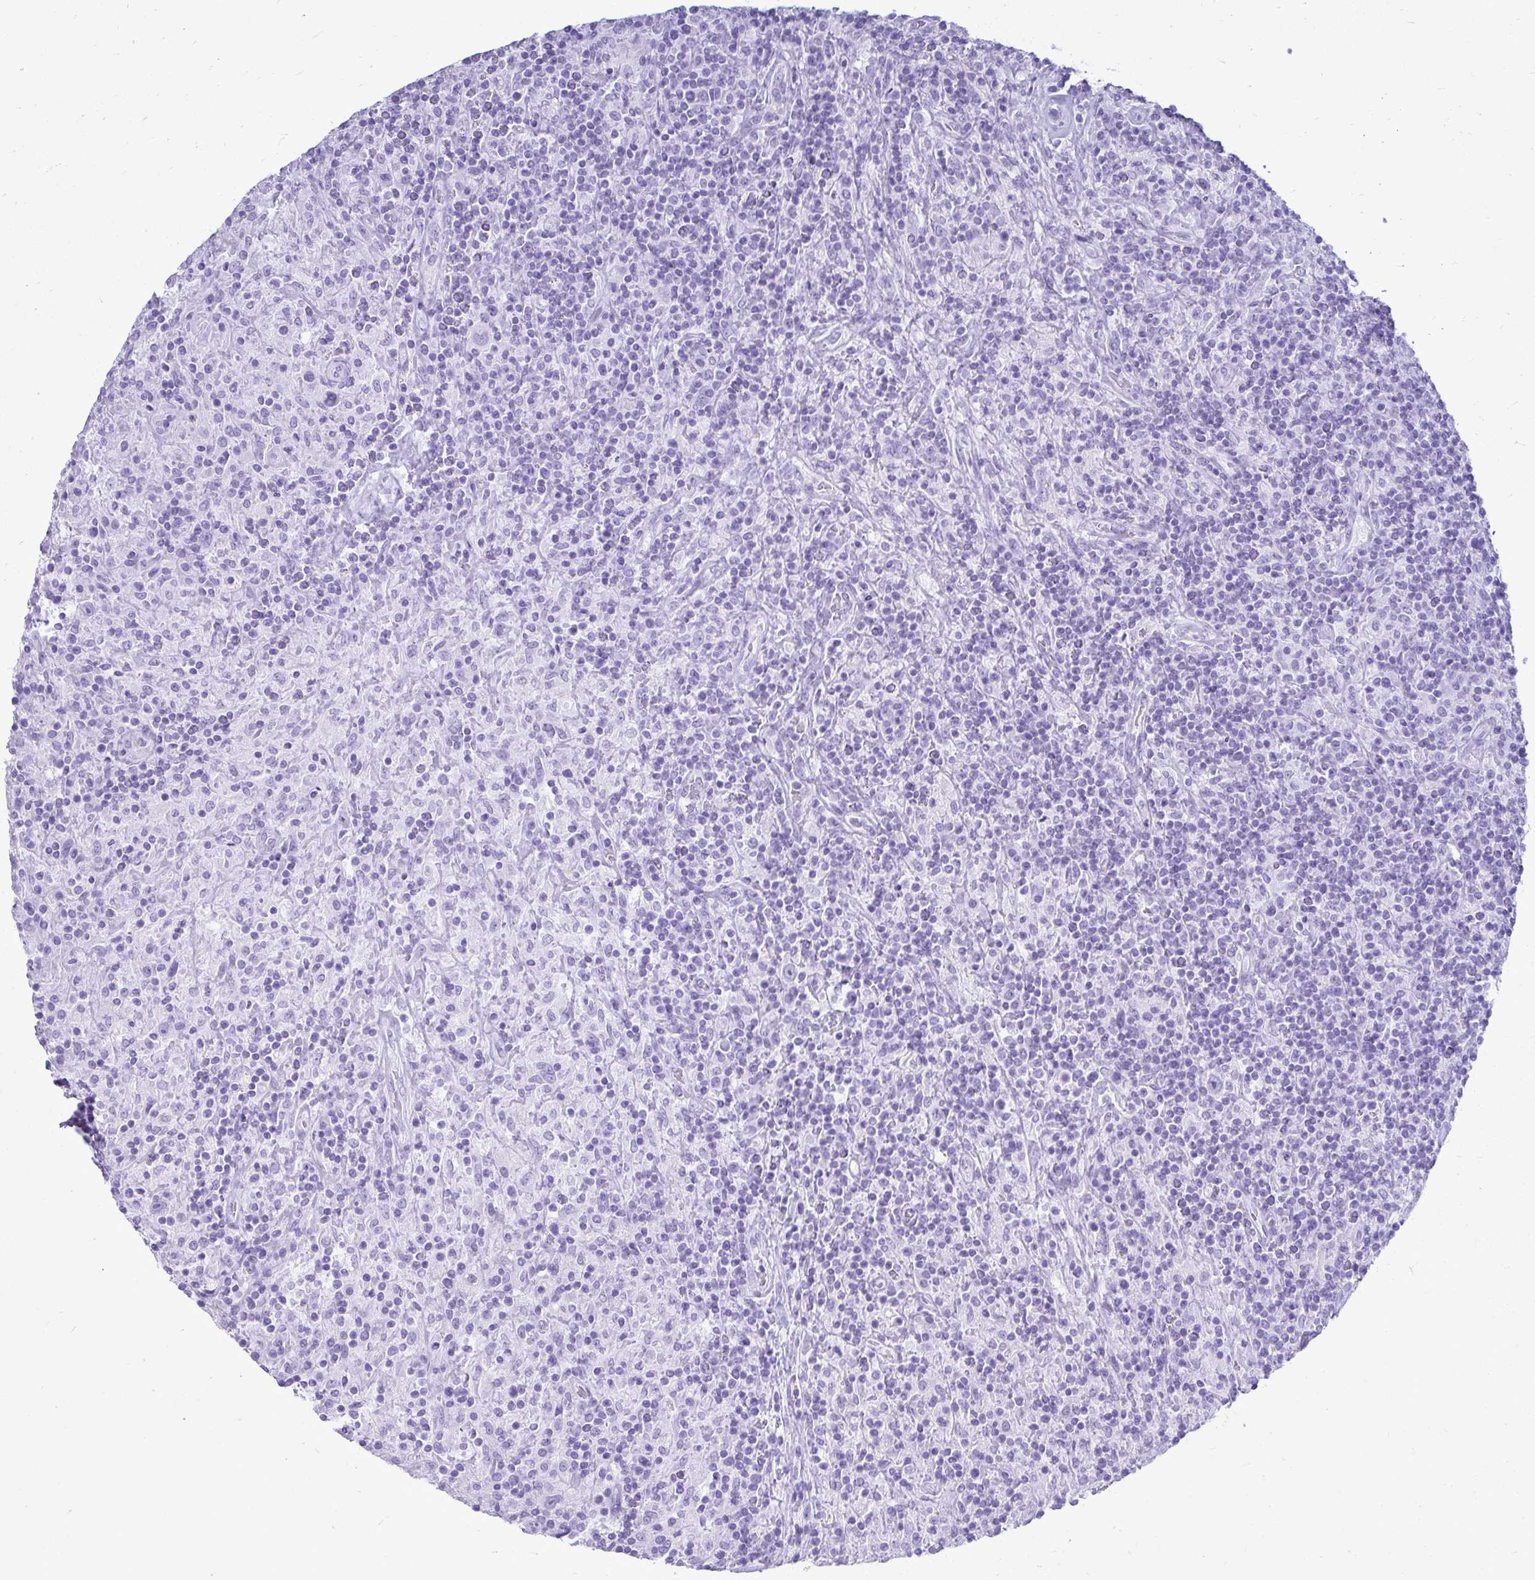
{"staining": {"intensity": "negative", "quantity": "none", "location": "none"}, "tissue": "lymphoma", "cell_type": "Tumor cells", "image_type": "cancer", "snomed": [{"axis": "morphology", "description": "Hodgkin's disease, NOS"}, {"axis": "topography", "description": "Lymph node"}], "caption": "Tumor cells show no significant expression in lymphoma.", "gene": "ATP4B", "patient": {"sex": "male", "age": 70}}